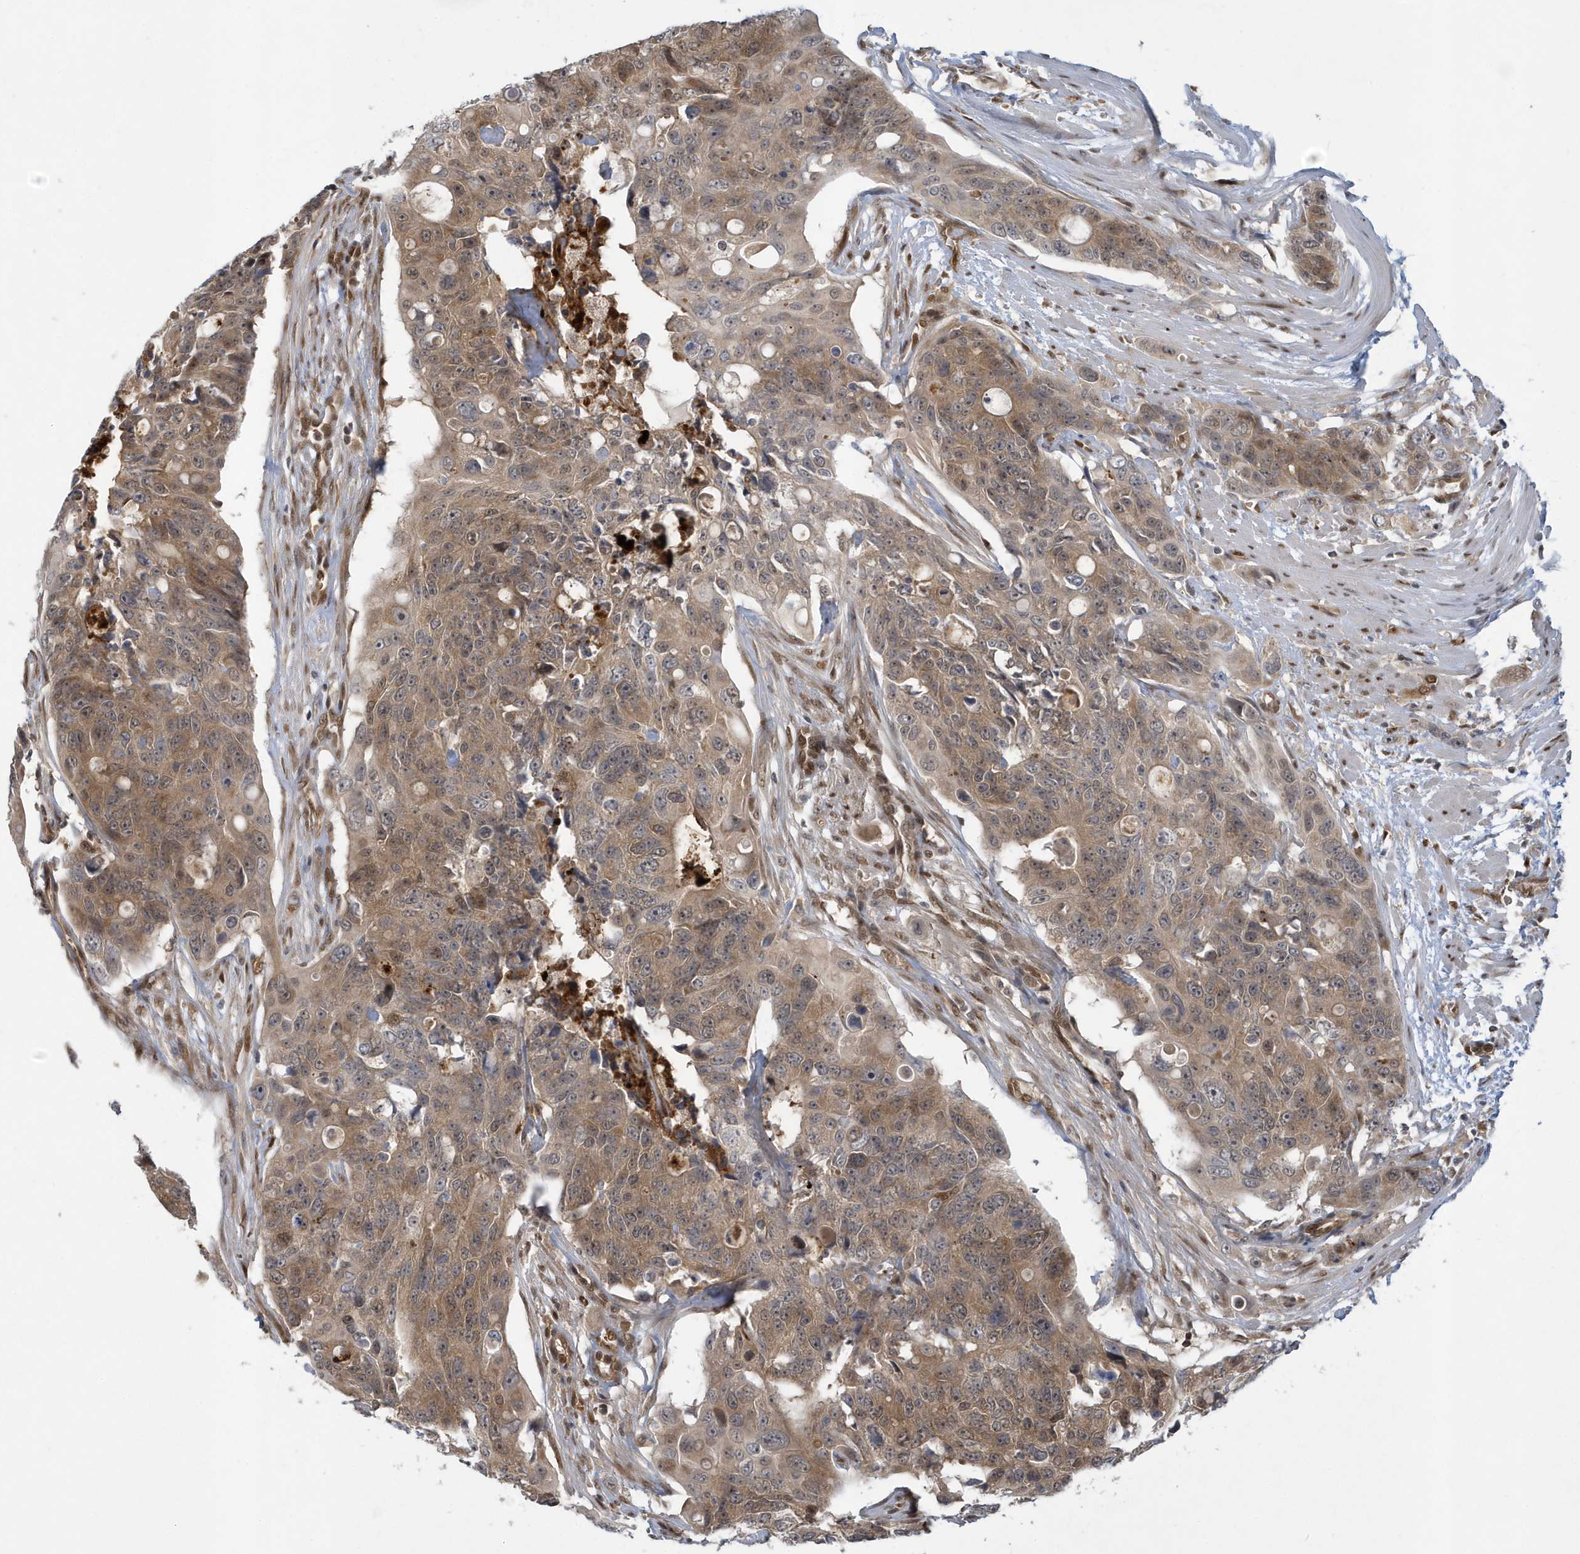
{"staining": {"intensity": "moderate", "quantity": ">75%", "location": "cytoplasmic/membranous"}, "tissue": "colorectal cancer", "cell_type": "Tumor cells", "image_type": "cancer", "snomed": [{"axis": "morphology", "description": "Adenocarcinoma, NOS"}, {"axis": "topography", "description": "Colon"}], "caption": "This micrograph reveals immunohistochemistry (IHC) staining of human colorectal cancer, with medium moderate cytoplasmic/membranous positivity in approximately >75% of tumor cells.", "gene": "ATG4A", "patient": {"sex": "female", "age": 57}}